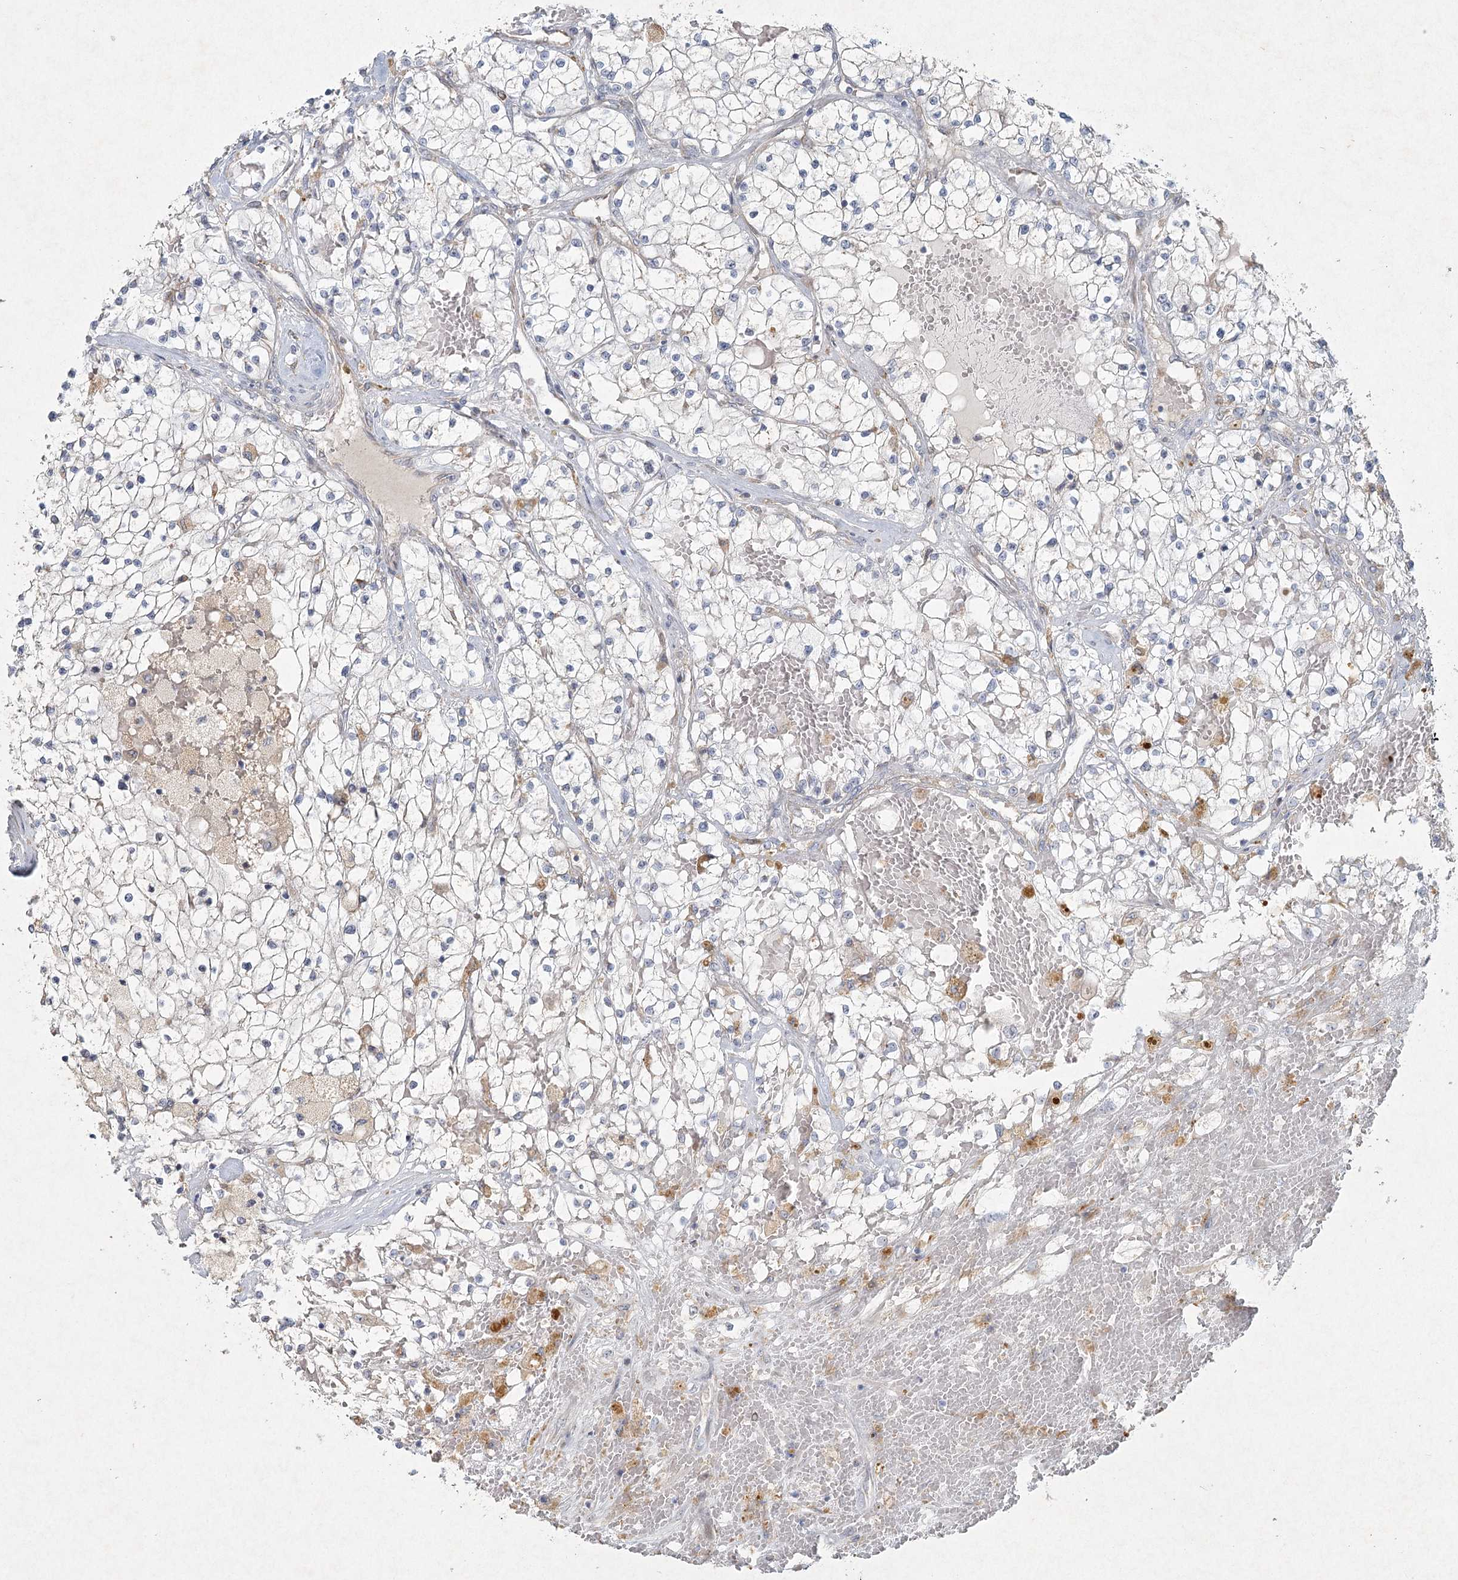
{"staining": {"intensity": "negative", "quantity": "none", "location": "none"}, "tissue": "renal cancer", "cell_type": "Tumor cells", "image_type": "cancer", "snomed": [{"axis": "morphology", "description": "Normal tissue, NOS"}, {"axis": "morphology", "description": "Adenocarcinoma, NOS"}, {"axis": "topography", "description": "Kidney"}], "caption": "Renal cancer (adenocarcinoma) stained for a protein using immunohistochemistry exhibits no expression tumor cells.", "gene": "LRP2BP", "patient": {"sex": "male", "age": 68}}